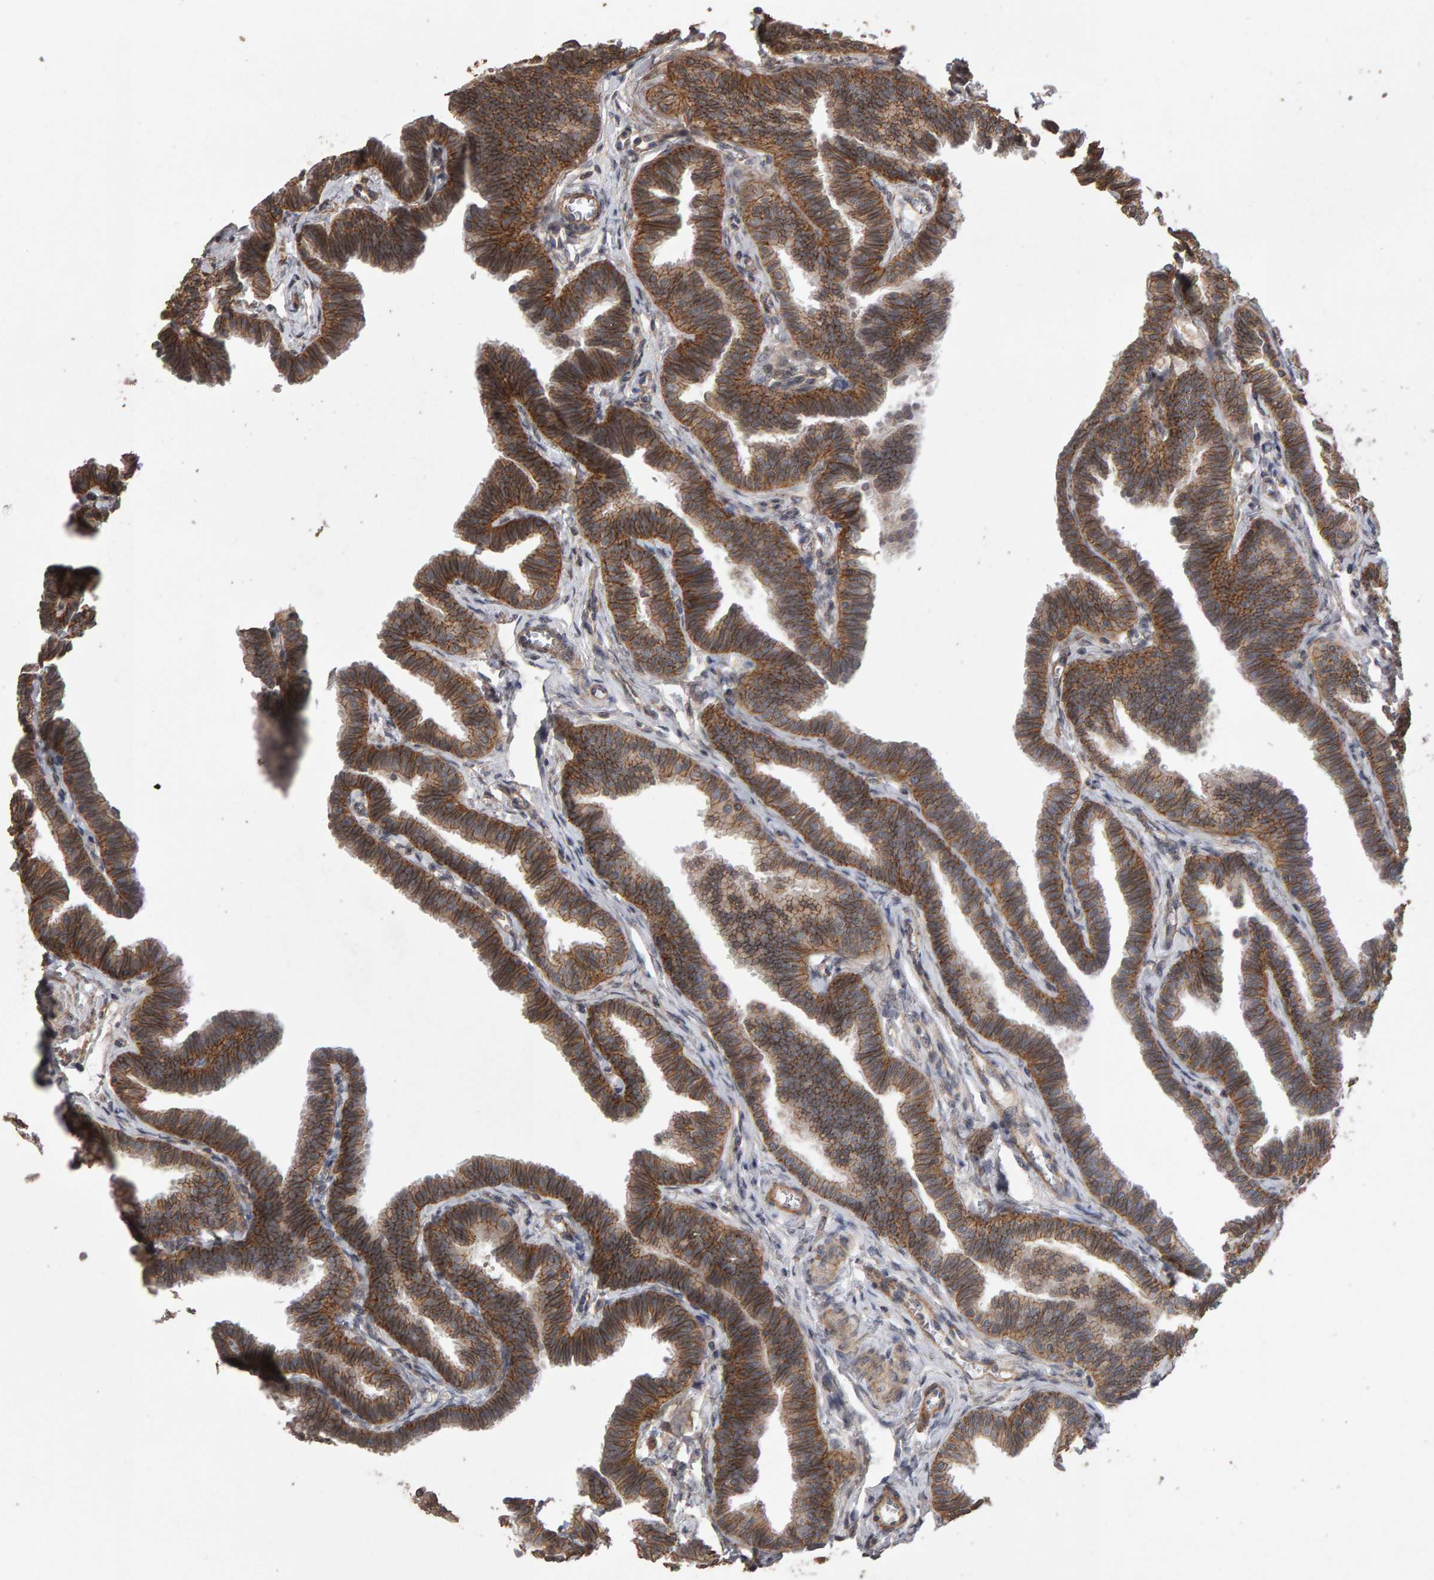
{"staining": {"intensity": "strong", "quantity": ">75%", "location": "cytoplasmic/membranous"}, "tissue": "fallopian tube", "cell_type": "Glandular cells", "image_type": "normal", "snomed": [{"axis": "morphology", "description": "Normal tissue, NOS"}, {"axis": "topography", "description": "Fallopian tube"}, {"axis": "topography", "description": "Ovary"}], "caption": "A photomicrograph showing strong cytoplasmic/membranous positivity in about >75% of glandular cells in normal fallopian tube, as visualized by brown immunohistochemical staining.", "gene": "SCRIB", "patient": {"sex": "female", "age": 23}}